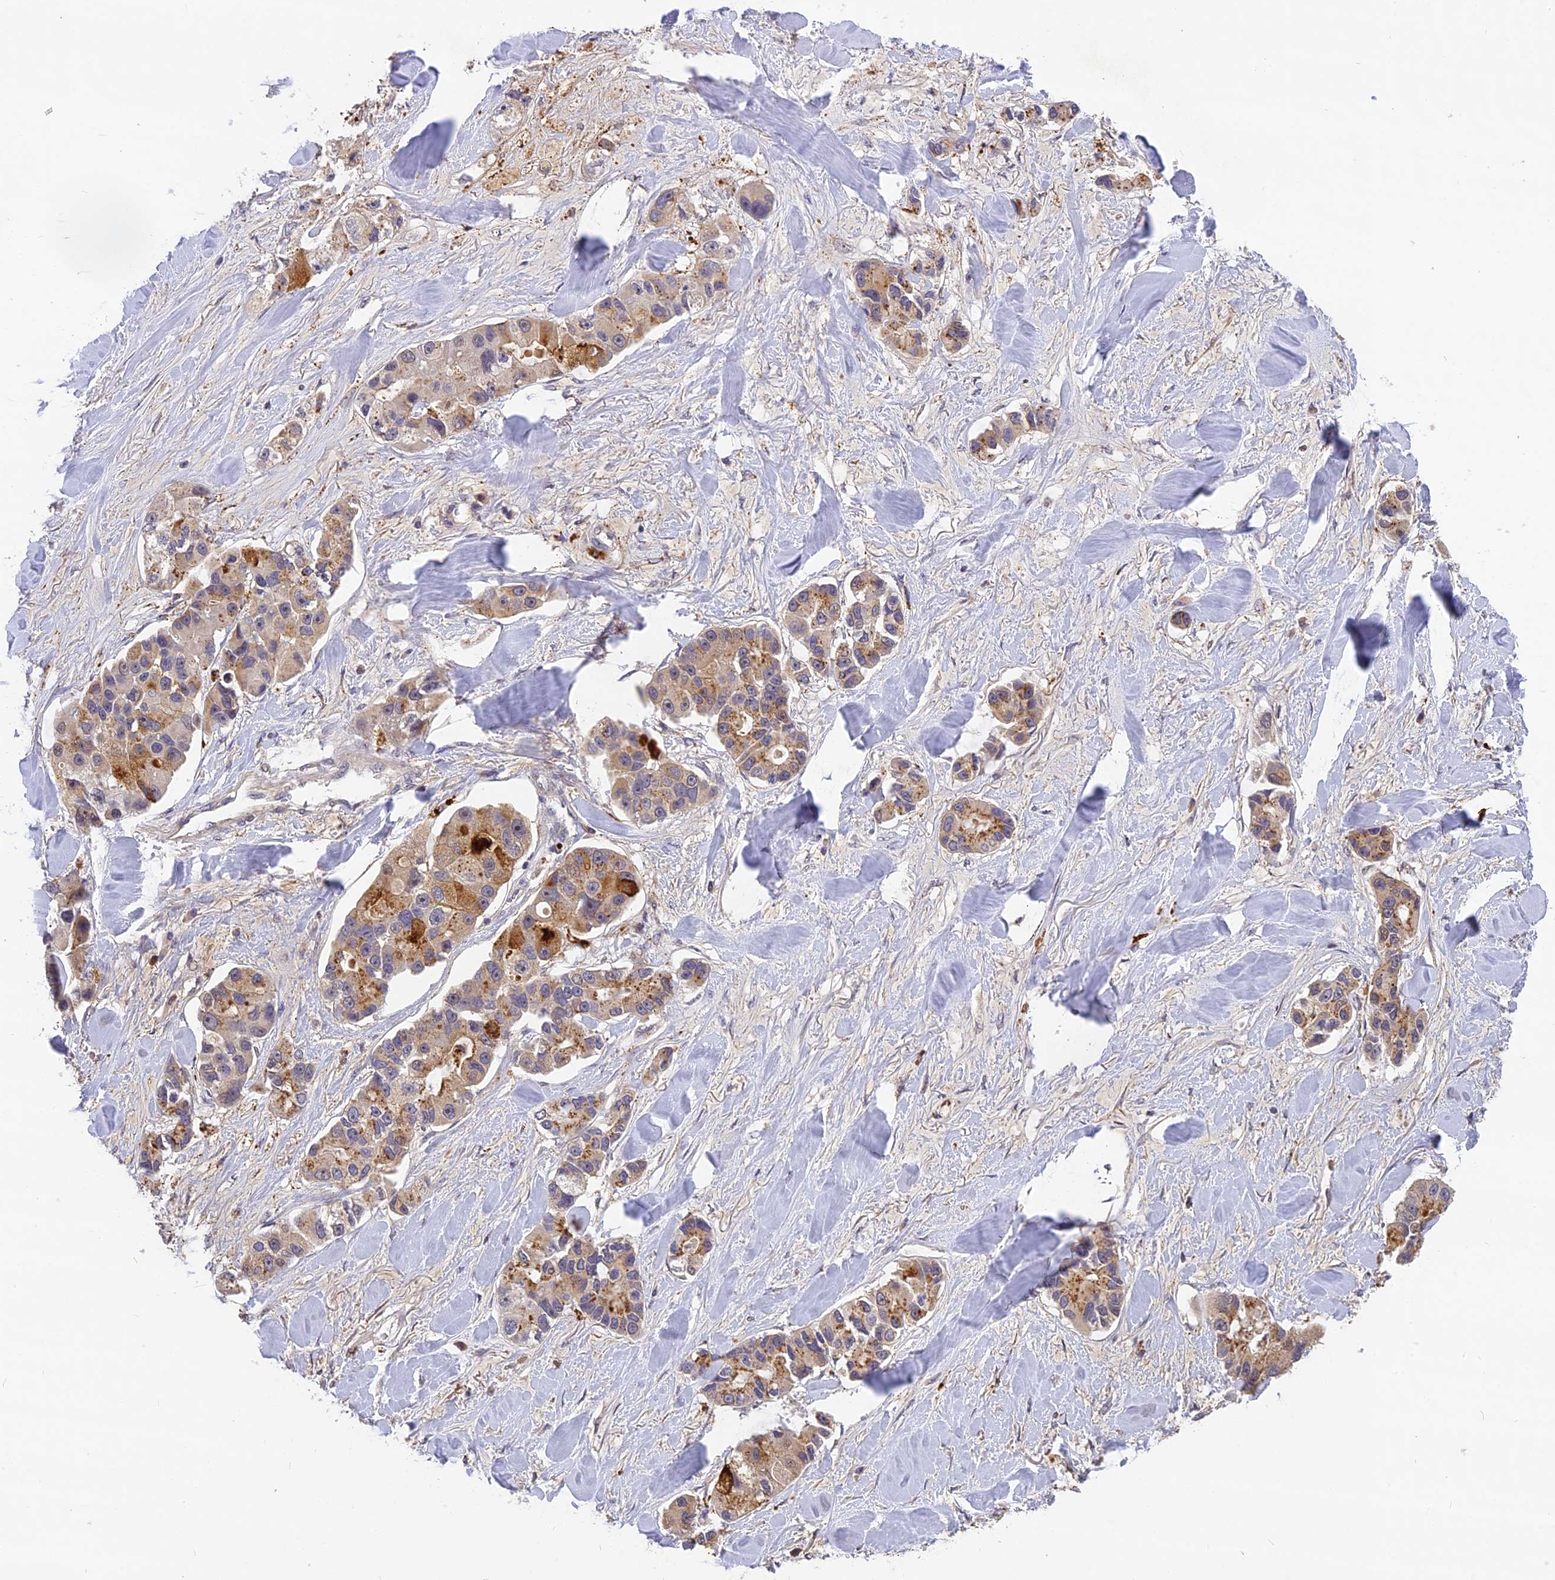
{"staining": {"intensity": "moderate", "quantity": "<25%", "location": "cytoplasmic/membranous"}, "tissue": "lung cancer", "cell_type": "Tumor cells", "image_type": "cancer", "snomed": [{"axis": "morphology", "description": "Adenocarcinoma, NOS"}, {"axis": "topography", "description": "Lung"}], "caption": "A brown stain shows moderate cytoplasmic/membranous positivity of a protein in adenocarcinoma (lung) tumor cells.", "gene": "FNIP2", "patient": {"sex": "female", "age": 54}}